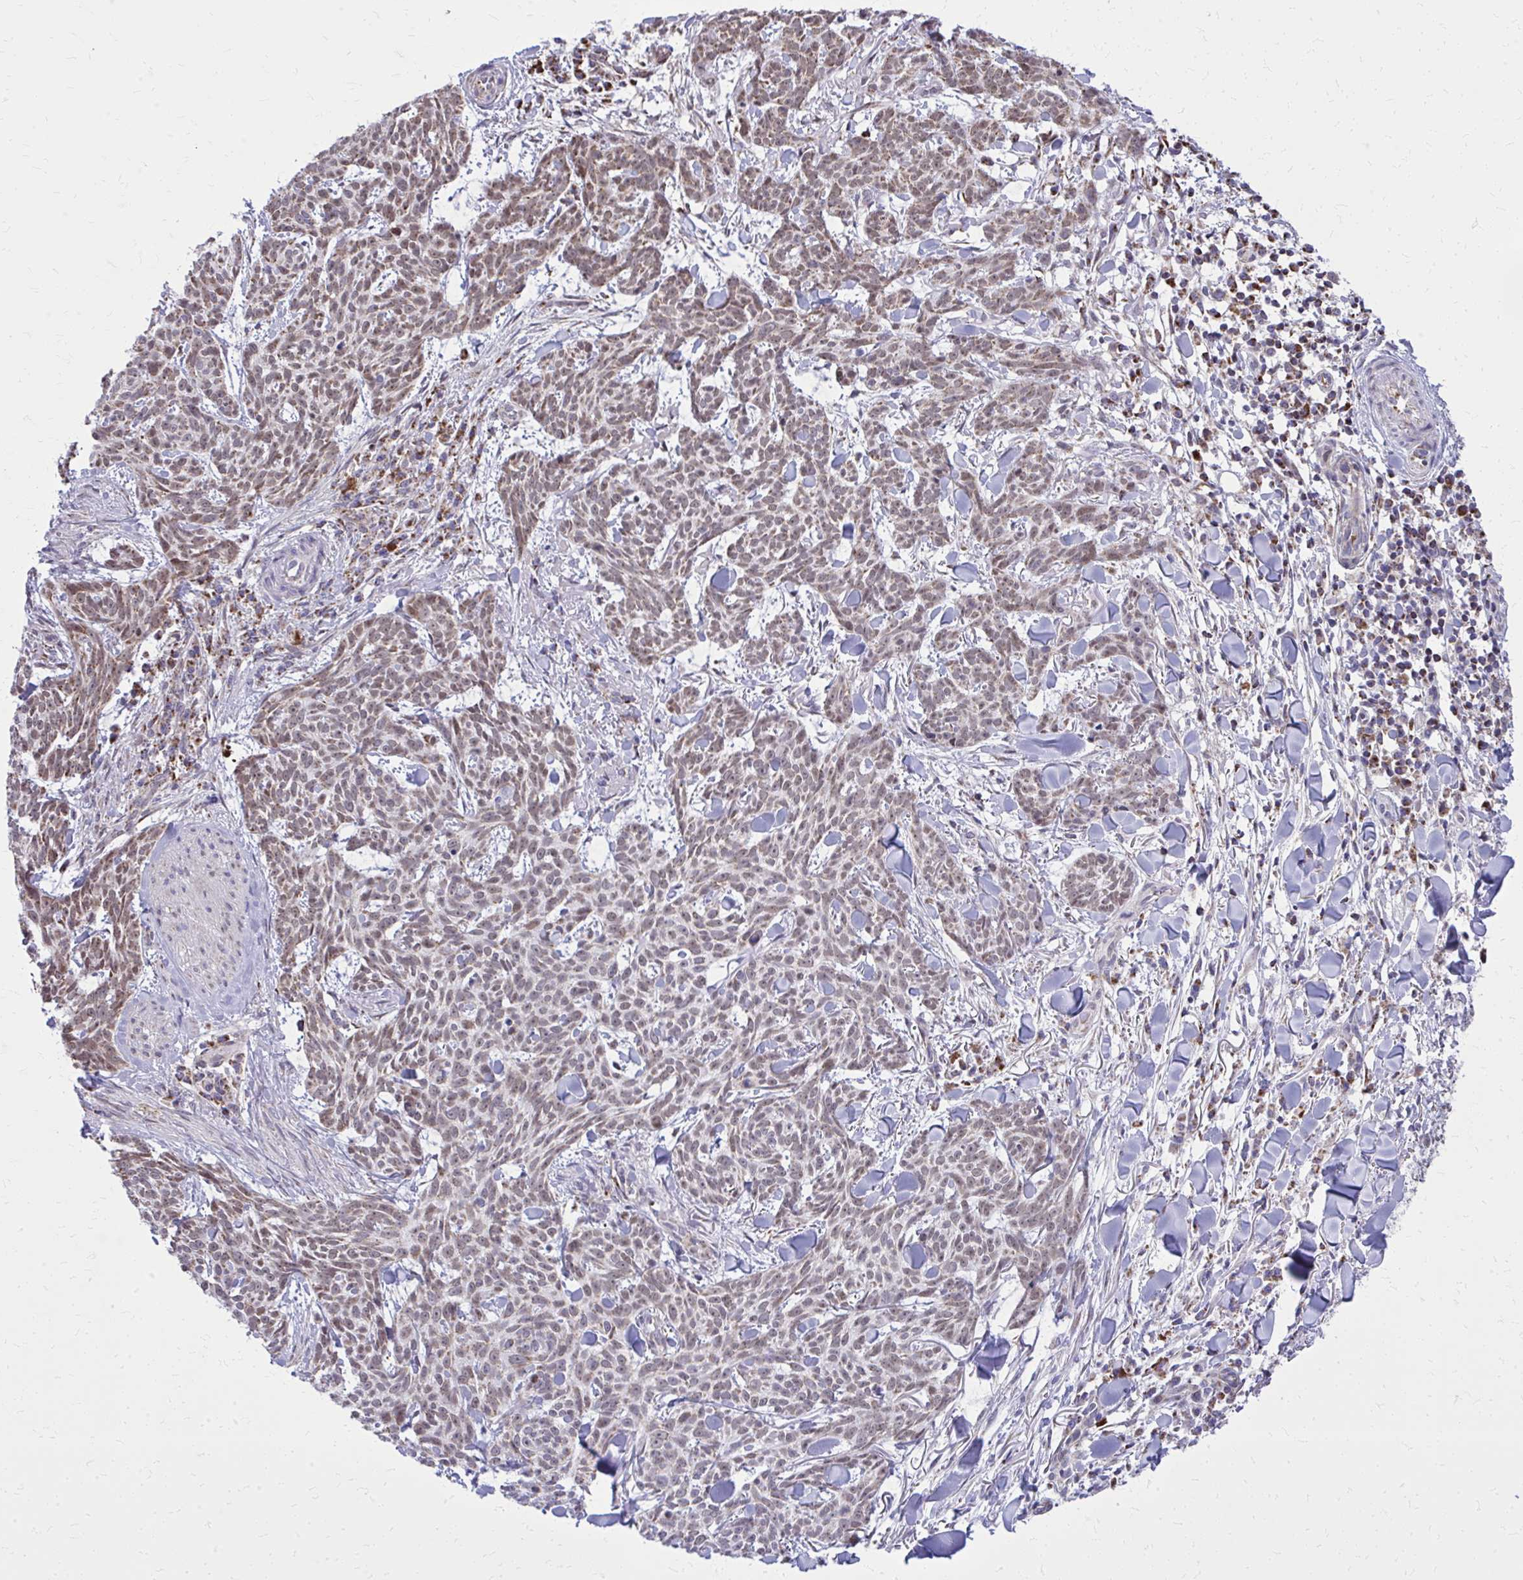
{"staining": {"intensity": "moderate", "quantity": "25%-75%", "location": "cytoplasmic/membranous,nuclear"}, "tissue": "skin cancer", "cell_type": "Tumor cells", "image_type": "cancer", "snomed": [{"axis": "morphology", "description": "Basal cell carcinoma"}, {"axis": "topography", "description": "Skin"}], "caption": "Immunohistochemistry (IHC) micrograph of skin cancer (basal cell carcinoma) stained for a protein (brown), which demonstrates medium levels of moderate cytoplasmic/membranous and nuclear positivity in about 25%-75% of tumor cells.", "gene": "ZNF362", "patient": {"sex": "female", "age": 93}}